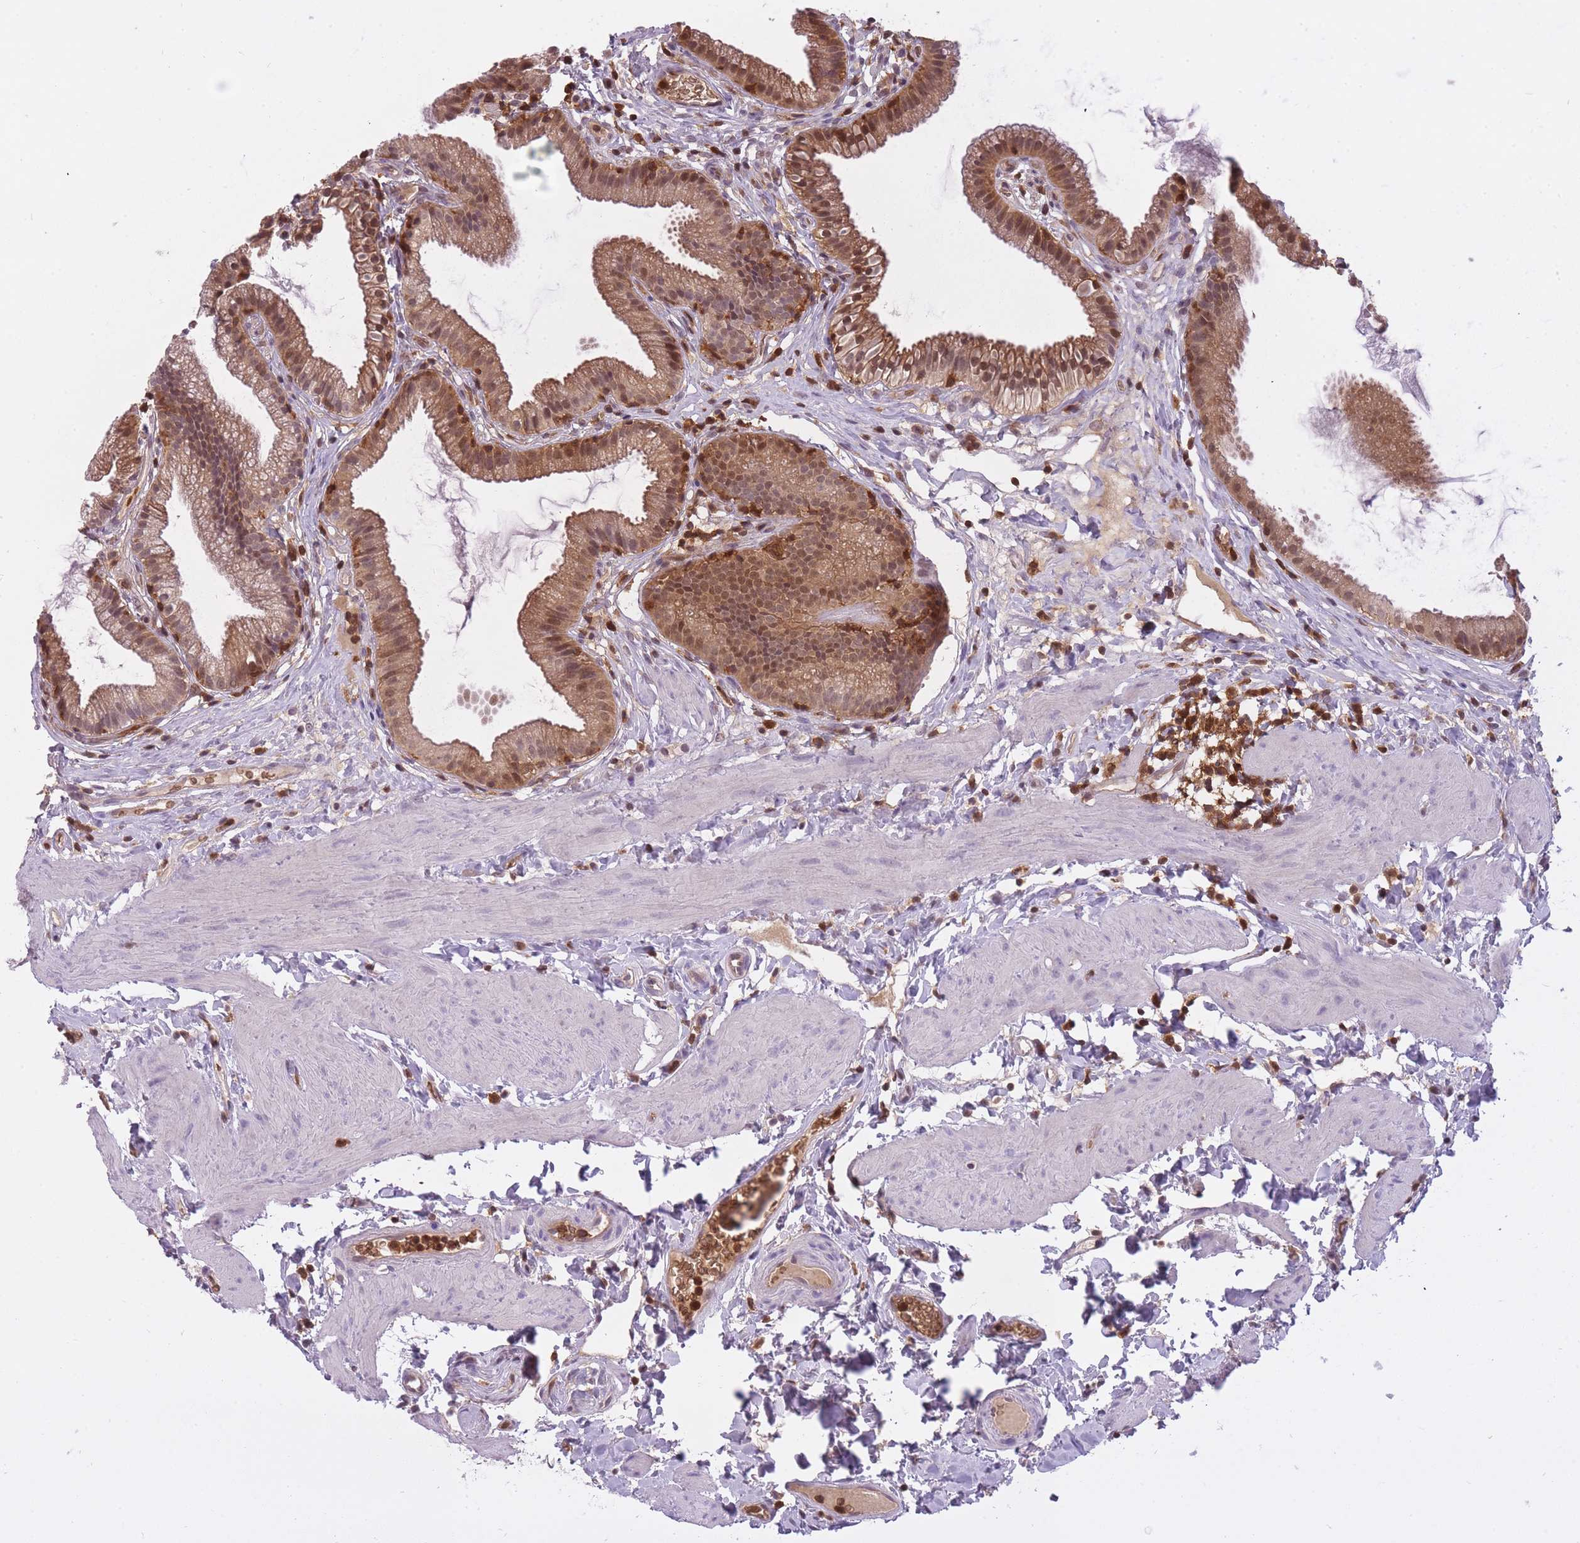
{"staining": {"intensity": "moderate", "quantity": ">75%", "location": "cytoplasmic/membranous,nuclear"}, "tissue": "gallbladder", "cell_type": "Glandular cells", "image_type": "normal", "snomed": [{"axis": "morphology", "description": "Normal tissue, NOS"}, {"axis": "topography", "description": "Gallbladder"}], "caption": "Gallbladder was stained to show a protein in brown. There is medium levels of moderate cytoplasmic/membranous,nuclear positivity in approximately >75% of glandular cells. (Brightfield microscopy of DAB IHC at high magnification).", "gene": "CXorf38", "patient": {"sex": "female", "age": 46}}